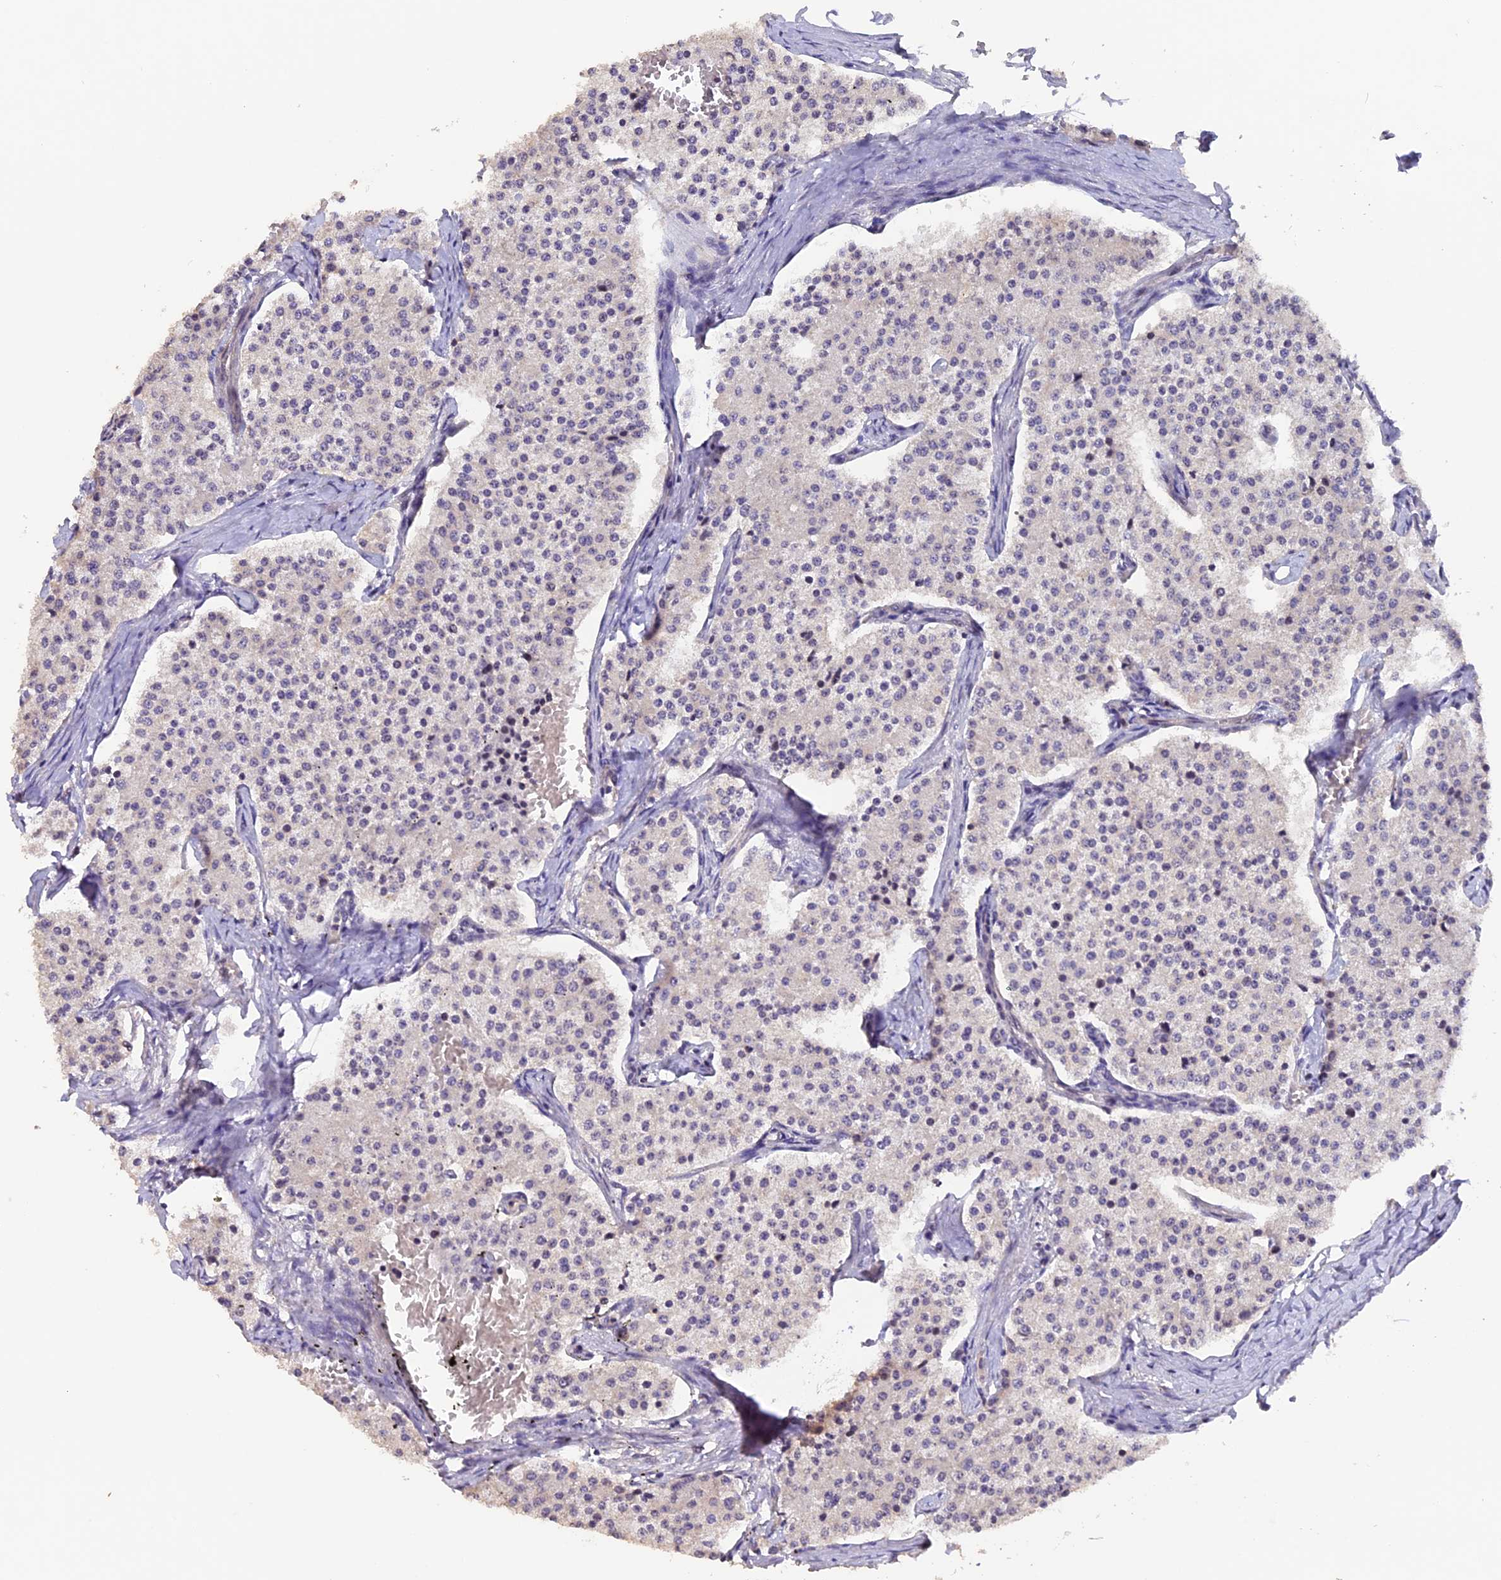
{"staining": {"intensity": "negative", "quantity": "none", "location": "none"}, "tissue": "carcinoid", "cell_type": "Tumor cells", "image_type": "cancer", "snomed": [{"axis": "morphology", "description": "Carcinoid, malignant, NOS"}, {"axis": "topography", "description": "Colon"}], "caption": "A micrograph of human carcinoid (malignant) is negative for staining in tumor cells. (DAB (3,3'-diaminobenzidine) immunohistochemistry, high magnification).", "gene": "GNB5", "patient": {"sex": "female", "age": 52}}